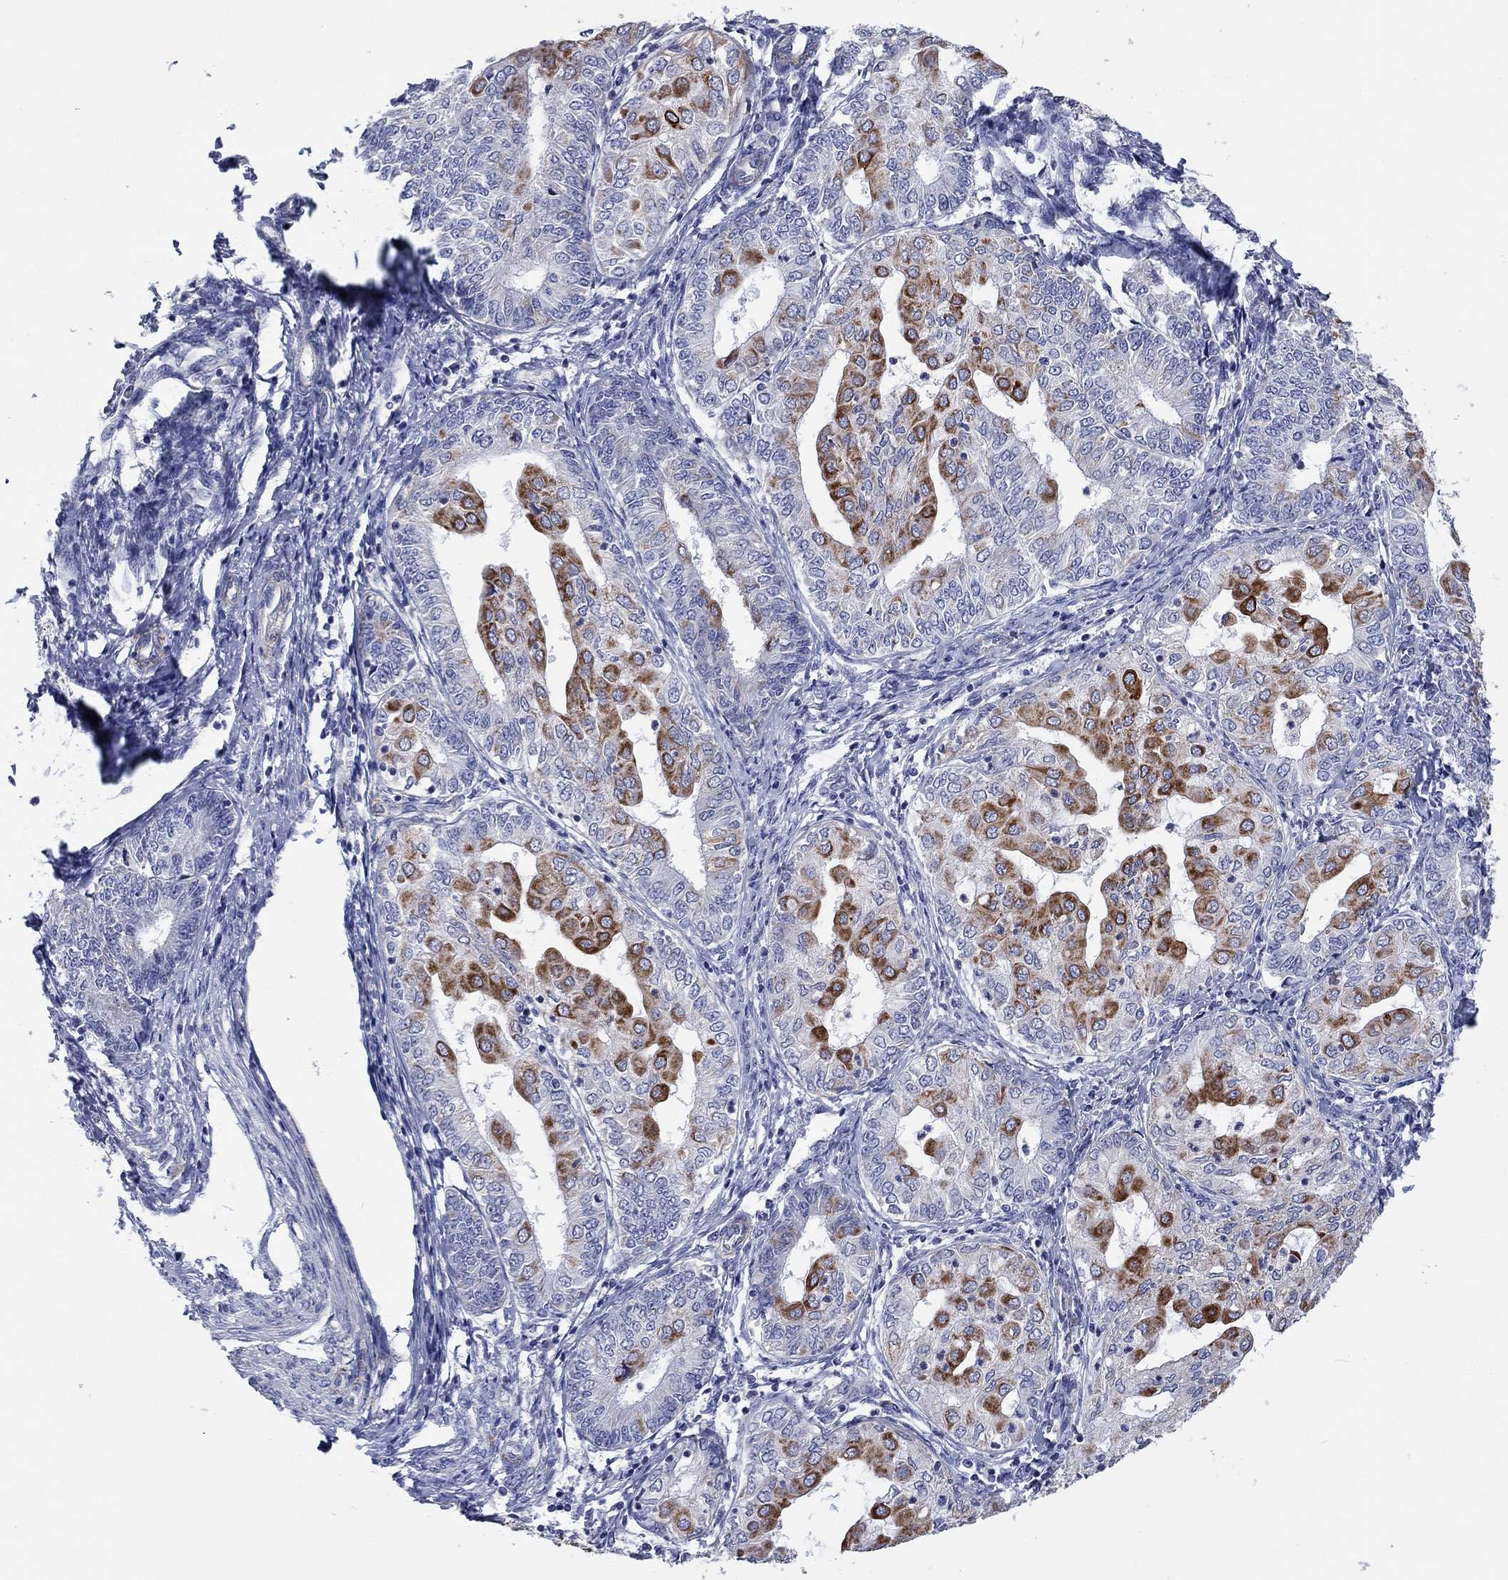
{"staining": {"intensity": "strong", "quantity": "25%-75%", "location": "cytoplasmic/membranous"}, "tissue": "endometrial cancer", "cell_type": "Tumor cells", "image_type": "cancer", "snomed": [{"axis": "morphology", "description": "Adenocarcinoma, NOS"}, {"axis": "topography", "description": "Endometrium"}], "caption": "A high-resolution image shows immunohistochemistry (IHC) staining of endometrial adenocarcinoma, which demonstrates strong cytoplasmic/membranous positivity in about 25%-75% of tumor cells.", "gene": "MGST3", "patient": {"sex": "female", "age": 68}}